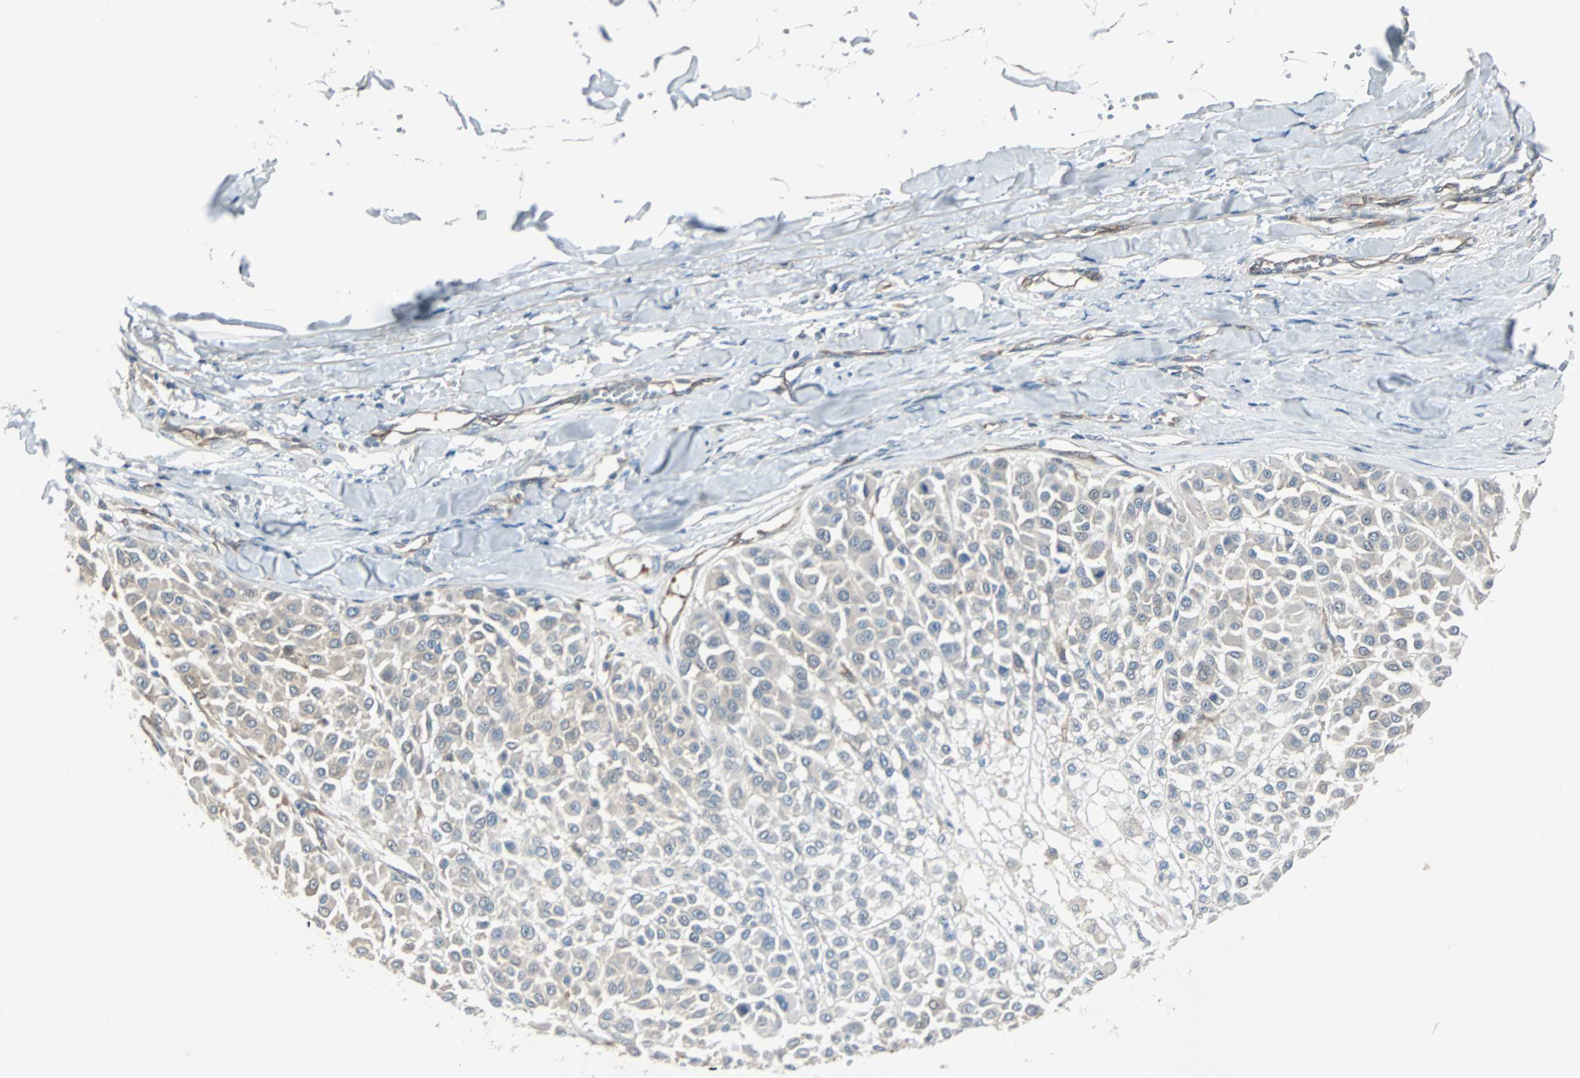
{"staining": {"intensity": "weak", "quantity": ">75%", "location": "cytoplasmic/membranous"}, "tissue": "melanoma", "cell_type": "Tumor cells", "image_type": "cancer", "snomed": [{"axis": "morphology", "description": "Malignant melanoma, Metastatic site"}, {"axis": "topography", "description": "Soft tissue"}], "caption": "A high-resolution micrograph shows immunohistochemistry (IHC) staining of malignant melanoma (metastatic site), which exhibits weak cytoplasmic/membranous positivity in about >75% of tumor cells.", "gene": "SWAP70", "patient": {"sex": "male", "age": 41}}